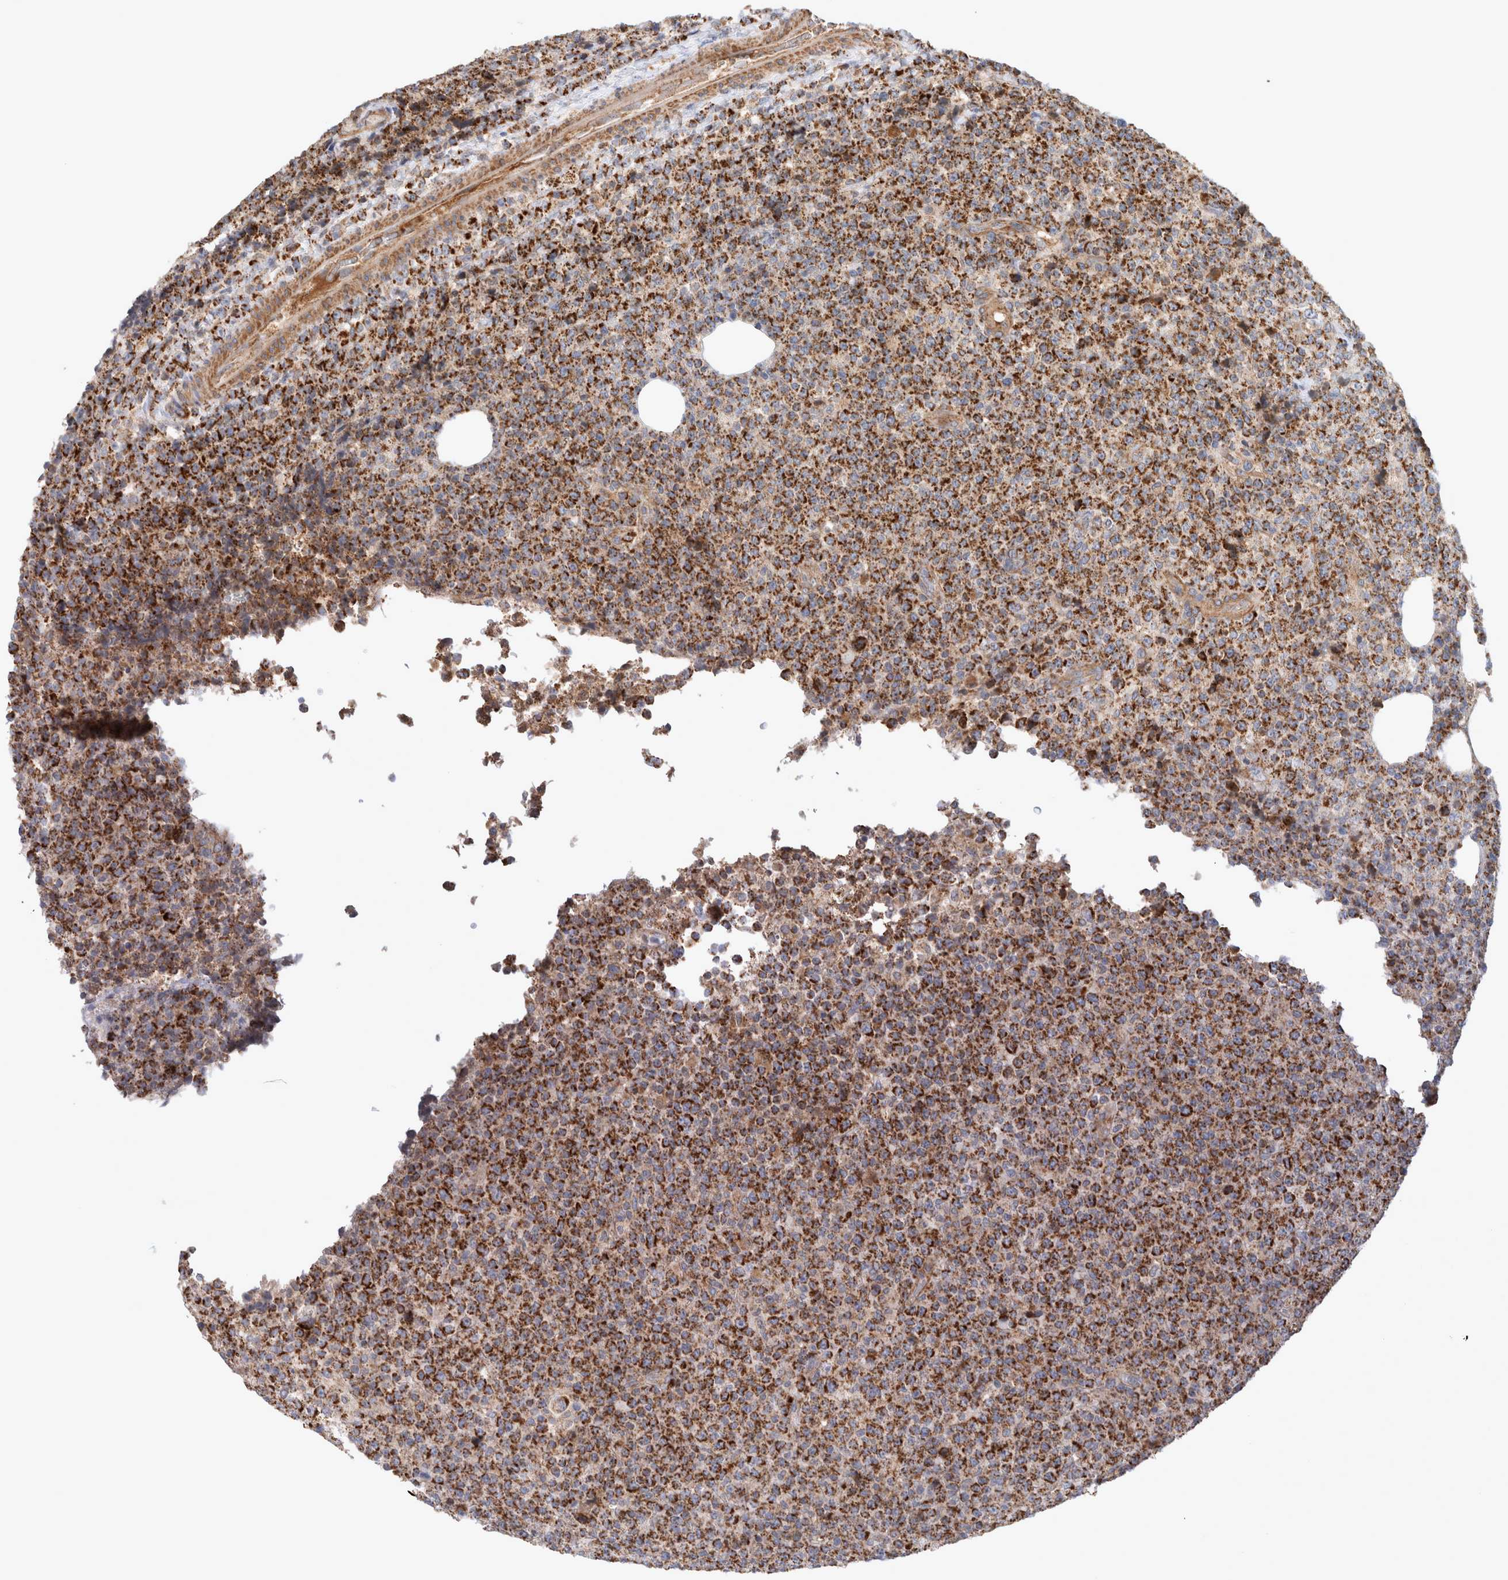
{"staining": {"intensity": "strong", "quantity": ">75%", "location": "cytoplasmic/membranous"}, "tissue": "lymphoma", "cell_type": "Tumor cells", "image_type": "cancer", "snomed": [{"axis": "morphology", "description": "Malignant lymphoma, non-Hodgkin's type, High grade"}, {"axis": "topography", "description": "Lymph node"}], "caption": "Immunohistochemistry image of neoplastic tissue: human high-grade malignant lymphoma, non-Hodgkin's type stained using immunohistochemistry exhibits high levels of strong protein expression localized specifically in the cytoplasmic/membranous of tumor cells, appearing as a cytoplasmic/membranous brown color.", "gene": "MRPS28", "patient": {"sex": "male", "age": 13}}